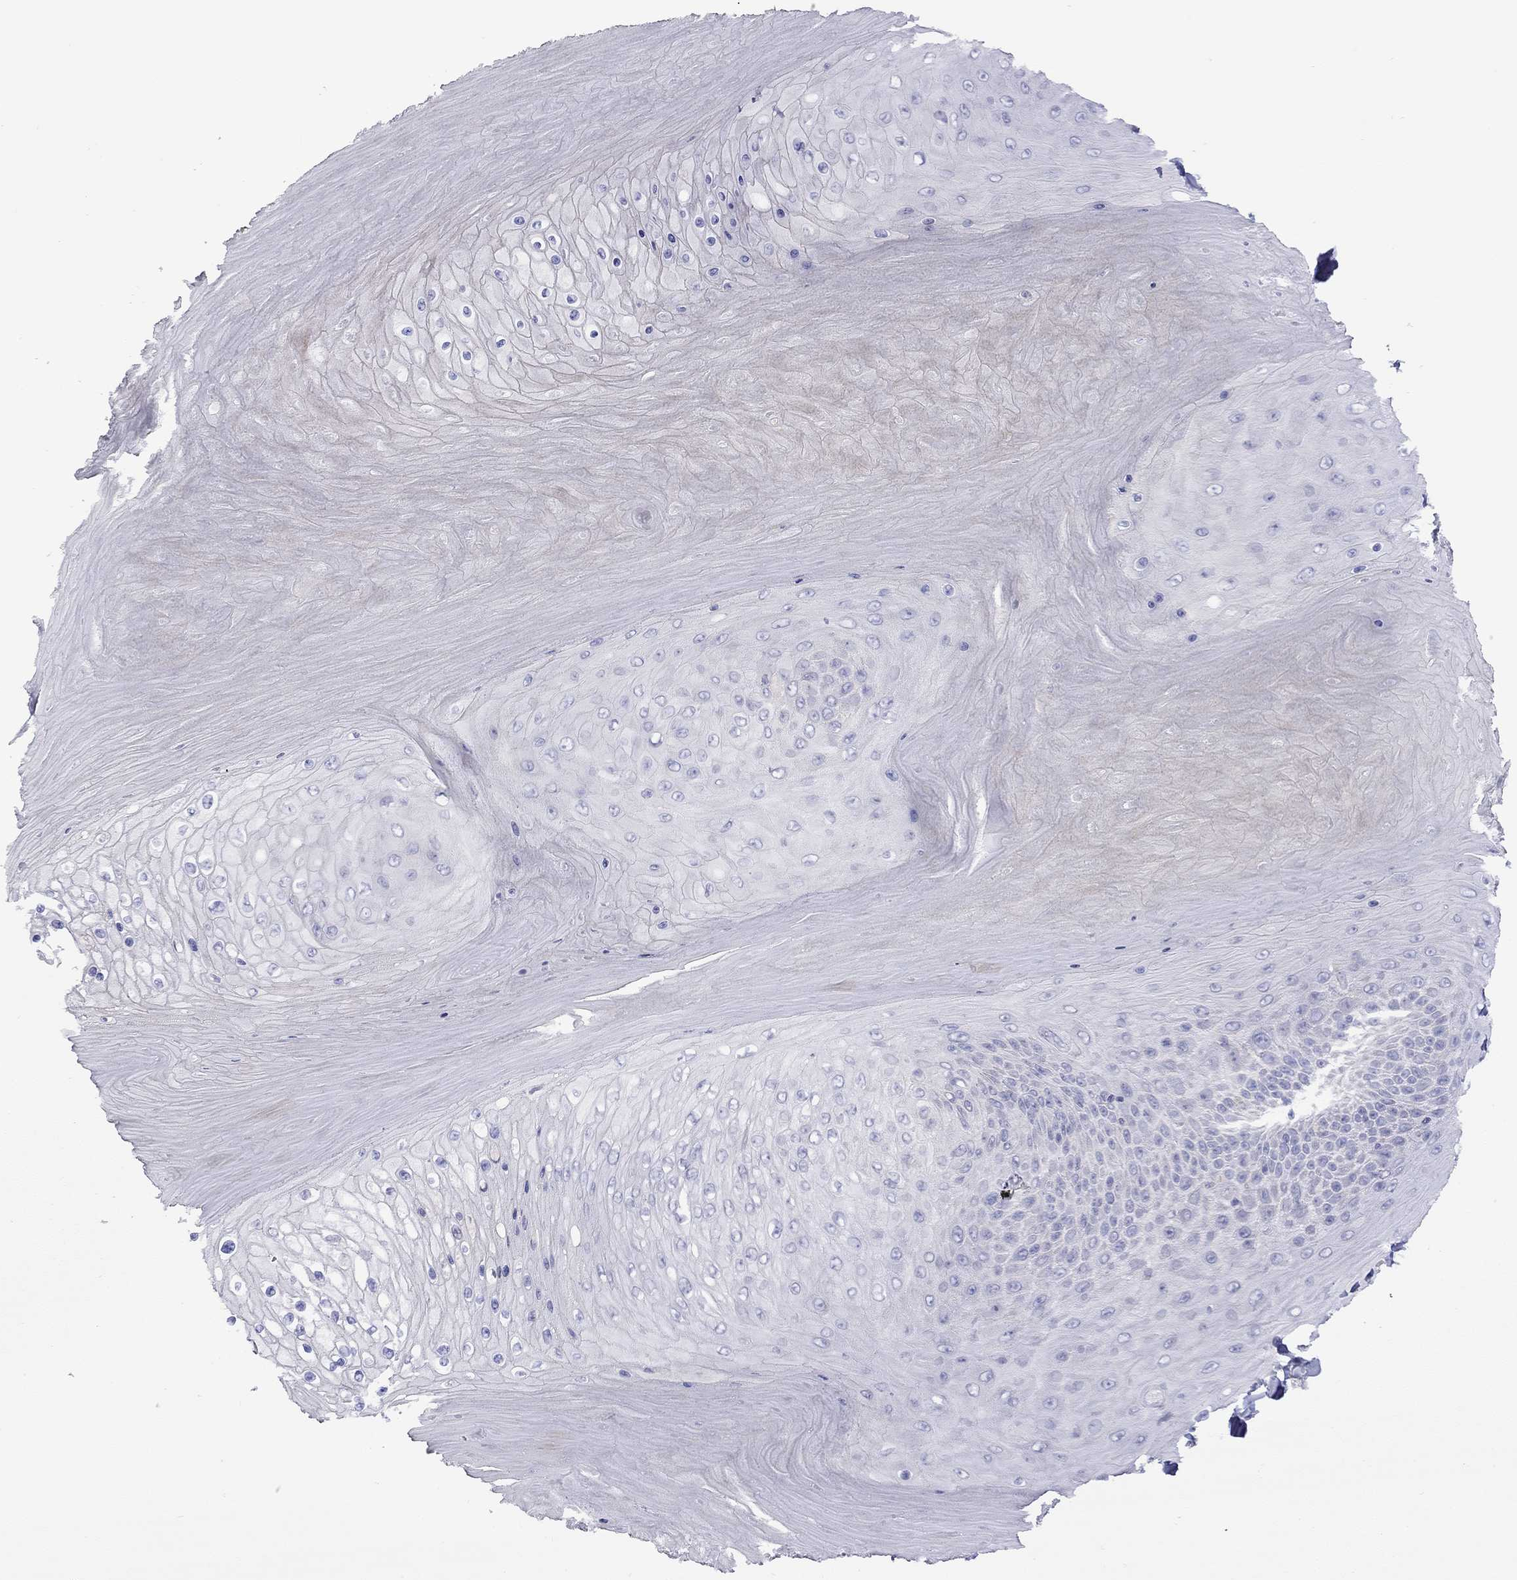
{"staining": {"intensity": "negative", "quantity": "none", "location": "none"}, "tissue": "skin cancer", "cell_type": "Tumor cells", "image_type": "cancer", "snomed": [{"axis": "morphology", "description": "Squamous cell carcinoma, NOS"}, {"axis": "topography", "description": "Skin"}], "caption": "The histopathology image shows no staining of tumor cells in skin cancer (squamous cell carcinoma).", "gene": "CPNE4", "patient": {"sex": "male", "age": 62}}